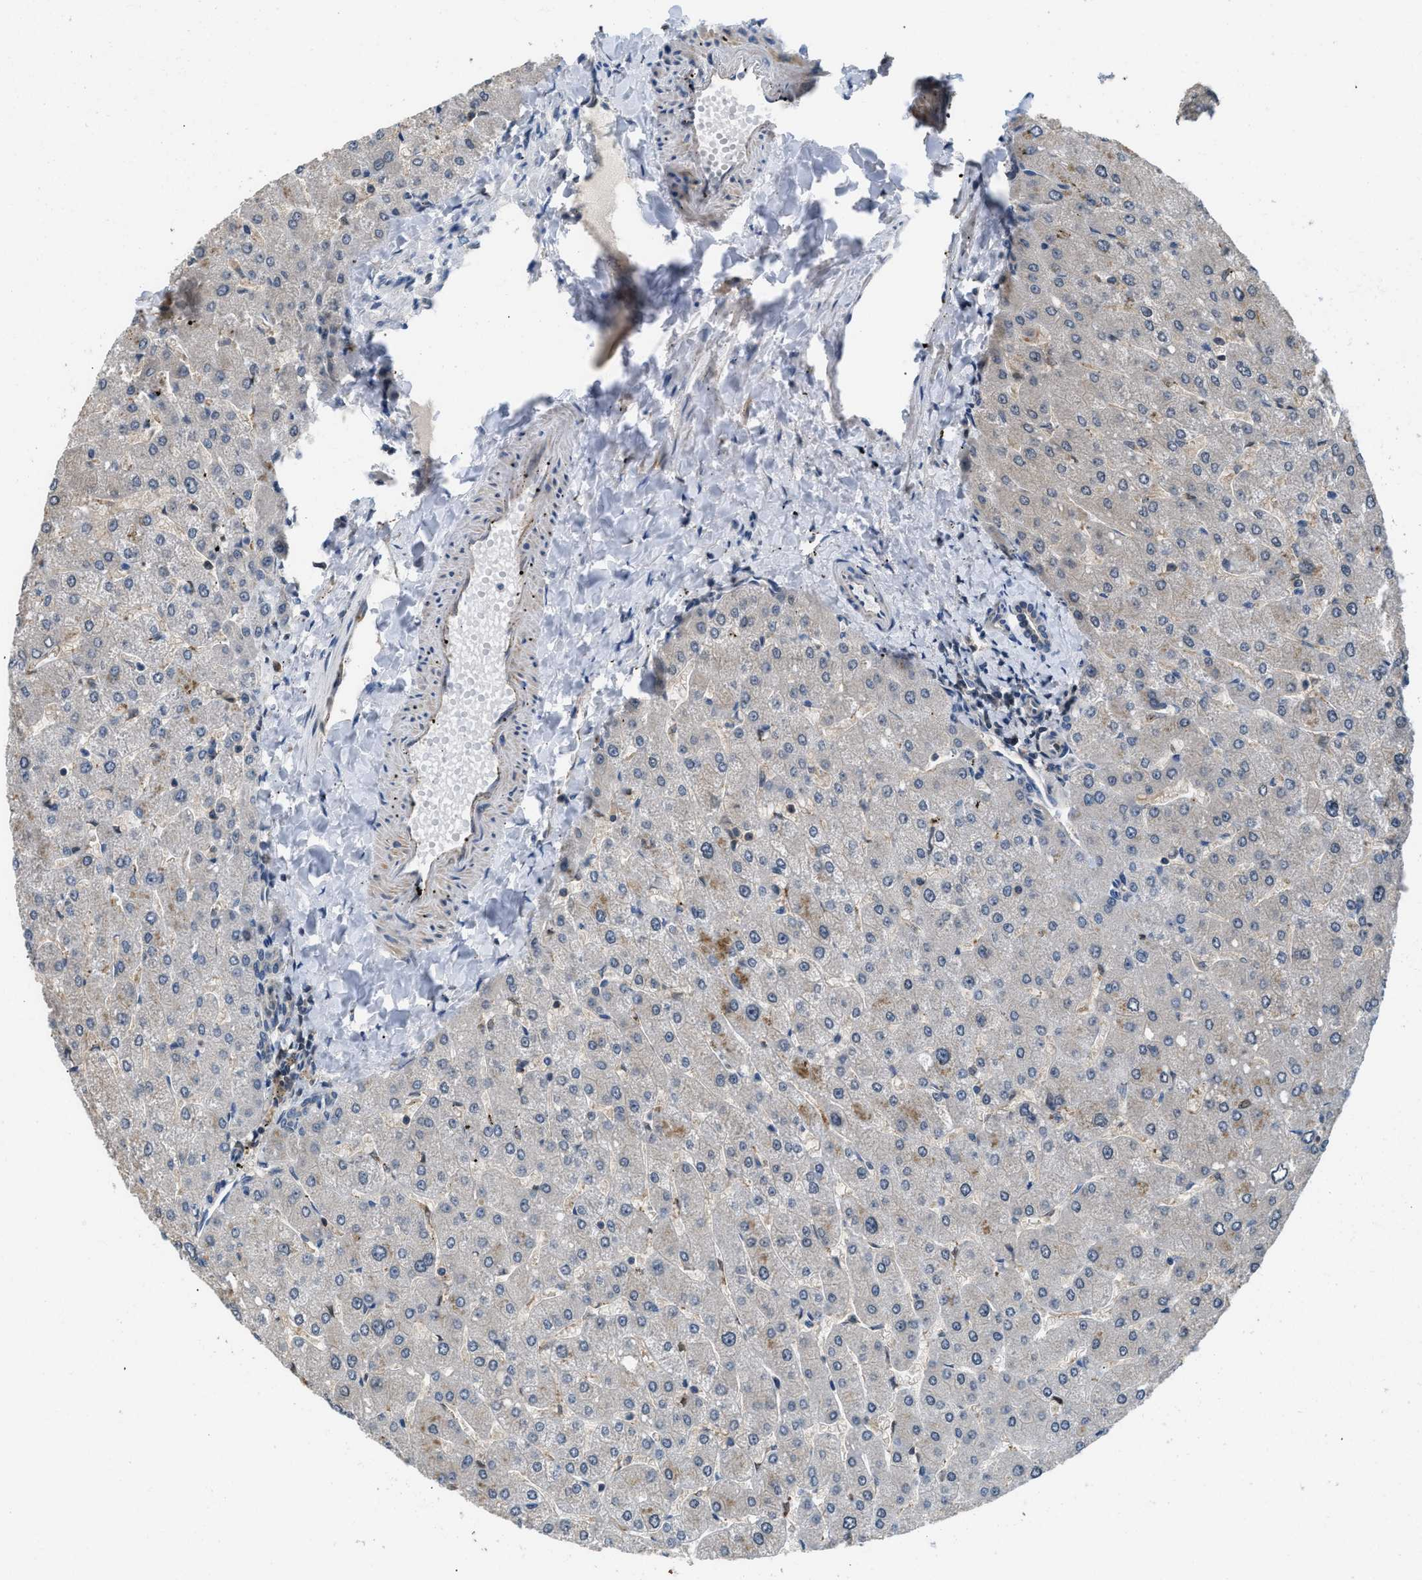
{"staining": {"intensity": "negative", "quantity": "none", "location": "none"}, "tissue": "liver", "cell_type": "Cholangiocytes", "image_type": "normal", "snomed": [{"axis": "morphology", "description": "Normal tissue, NOS"}, {"axis": "topography", "description": "Liver"}], "caption": "This photomicrograph is of benign liver stained with immunohistochemistry (IHC) to label a protein in brown with the nuclei are counter-stained blue. There is no positivity in cholangiocytes.", "gene": "TES", "patient": {"sex": "male", "age": 55}}